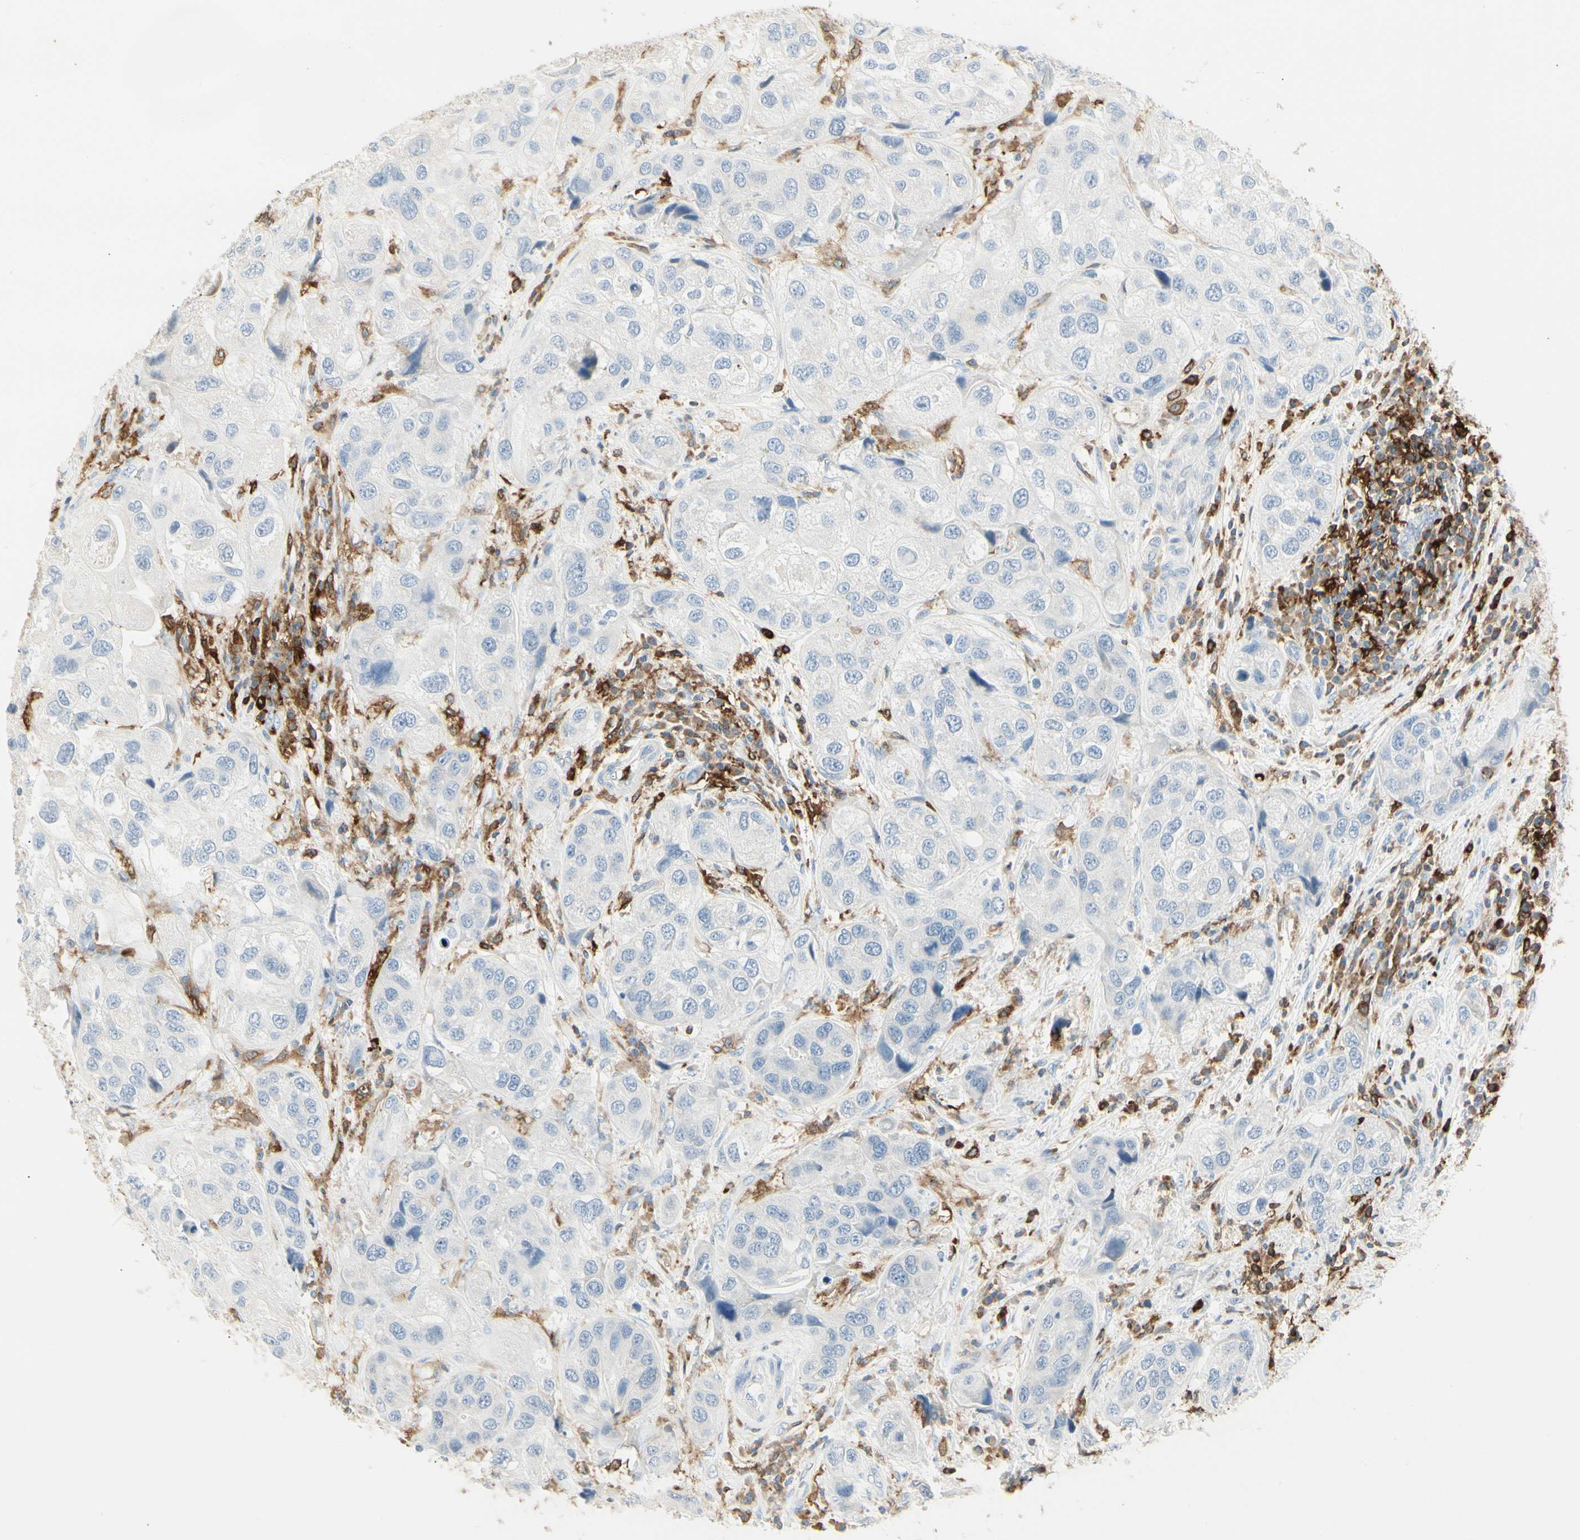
{"staining": {"intensity": "negative", "quantity": "none", "location": "none"}, "tissue": "urothelial cancer", "cell_type": "Tumor cells", "image_type": "cancer", "snomed": [{"axis": "morphology", "description": "Urothelial carcinoma, High grade"}, {"axis": "topography", "description": "Urinary bladder"}], "caption": "Human urothelial carcinoma (high-grade) stained for a protein using IHC demonstrates no positivity in tumor cells.", "gene": "ITGB2", "patient": {"sex": "female", "age": 64}}